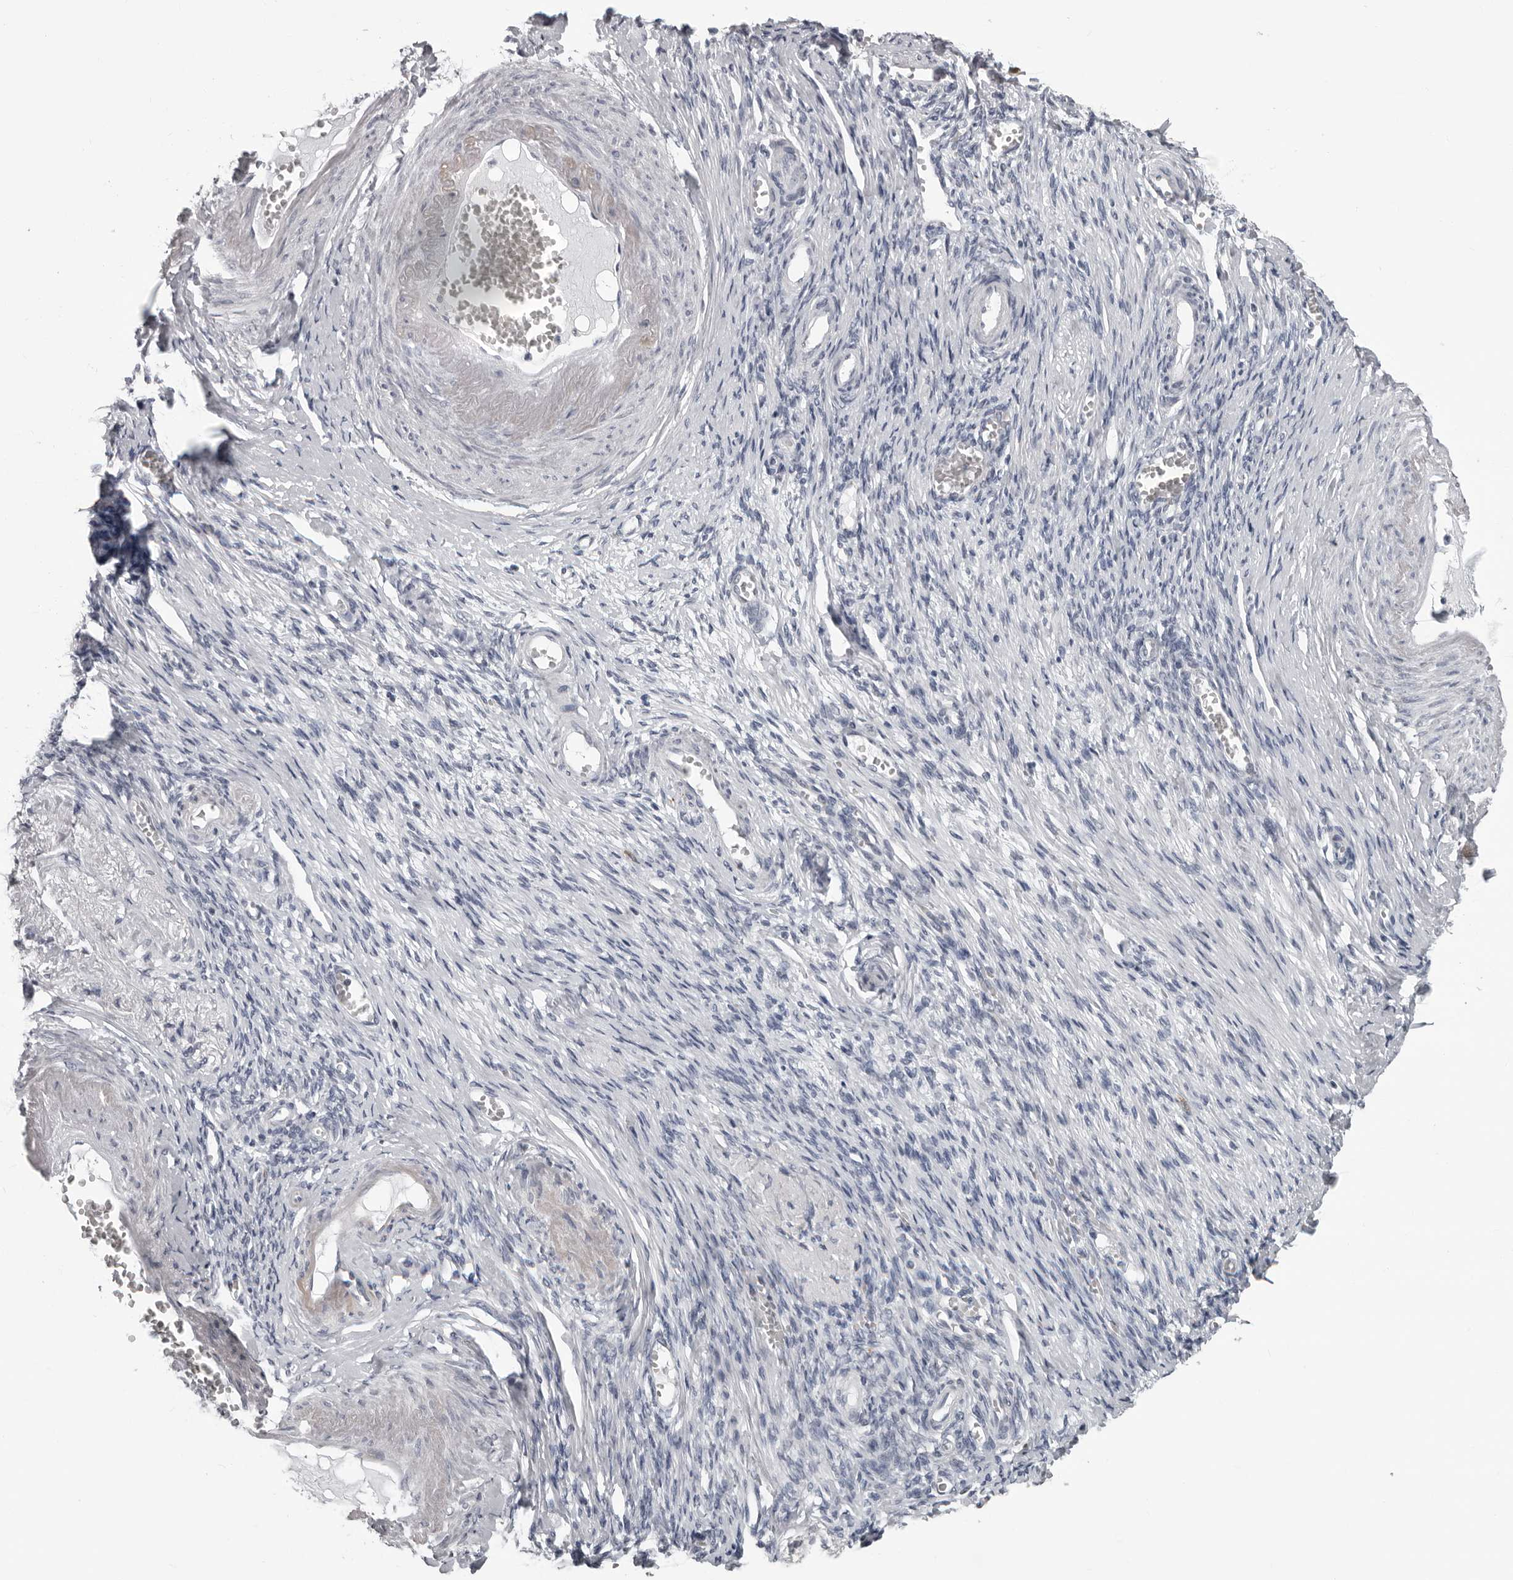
{"staining": {"intensity": "negative", "quantity": "none", "location": "none"}, "tissue": "adipose tissue", "cell_type": "Adipocytes", "image_type": "normal", "snomed": [{"axis": "morphology", "description": "Normal tissue, NOS"}, {"axis": "topography", "description": "Vascular tissue"}, {"axis": "topography", "description": "Fallopian tube"}, {"axis": "topography", "description": "Ovary"}], "caption": "An image of adipose tissue stained for a protein displays no brown staining in adipocytes. Nuclei are stained in blue.", "gene": "RTCA", "patient": {"sex": "female", "age": 67}}